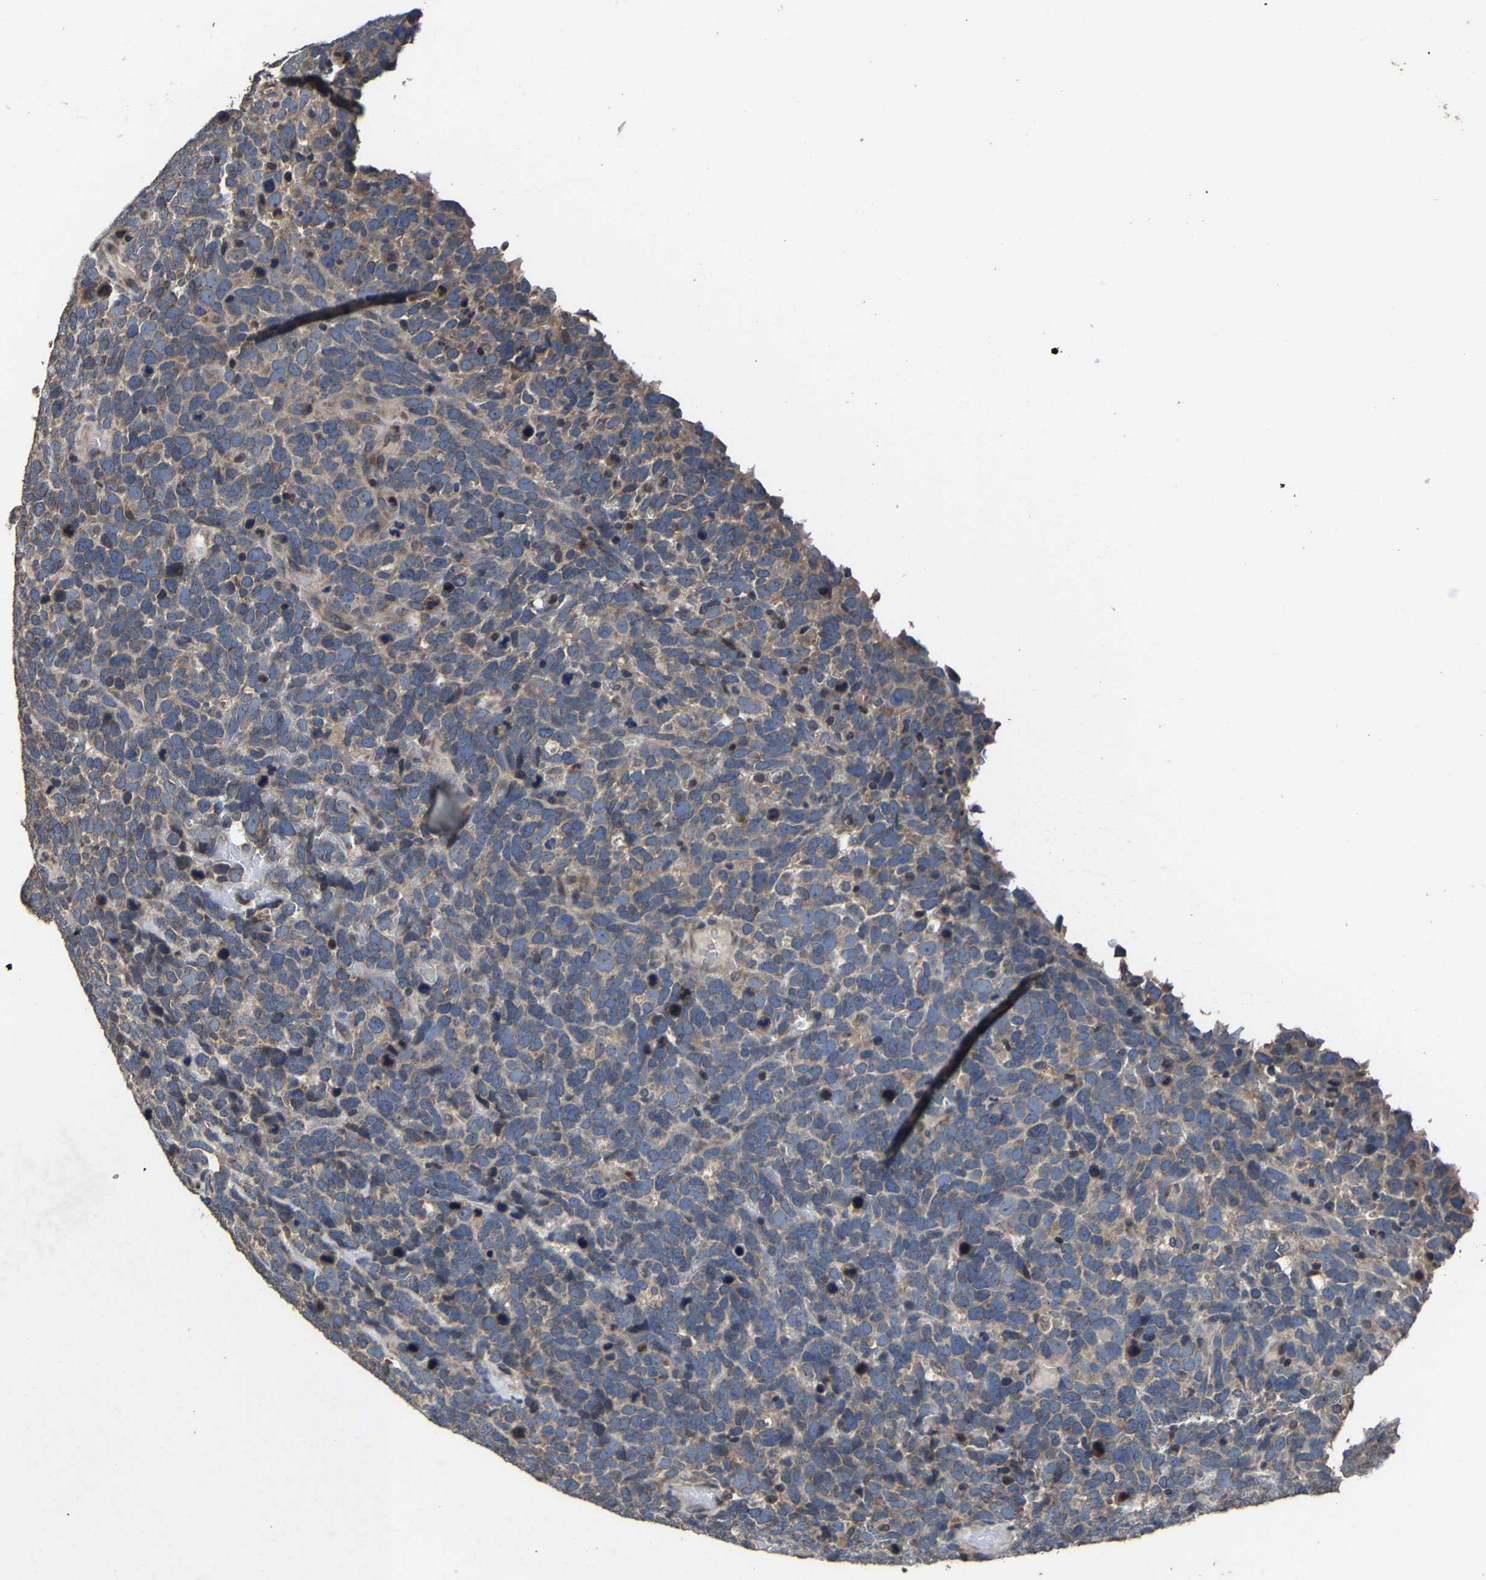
{"staining": {"intensity": "weak", "quantity": ">75%", "location": "cytoplasmic/membranous"}, "tissue": "urothelial cancer", "cell_type": "Tumor cells", "image_type": "cancer", "snomed": [{"axis": "morphology", "description": "Urothelial carcinoma, High grade"}, {"axis": "topography", "description": "Urinary bladder"}], "caption": "Tumor cells exhibit low levels of weak cytoplasmic/membranous expression in about >75% of cells in urothelial cancer.", "gene": "EBAG9", "patient": {"sex": "female", "age": 82}}